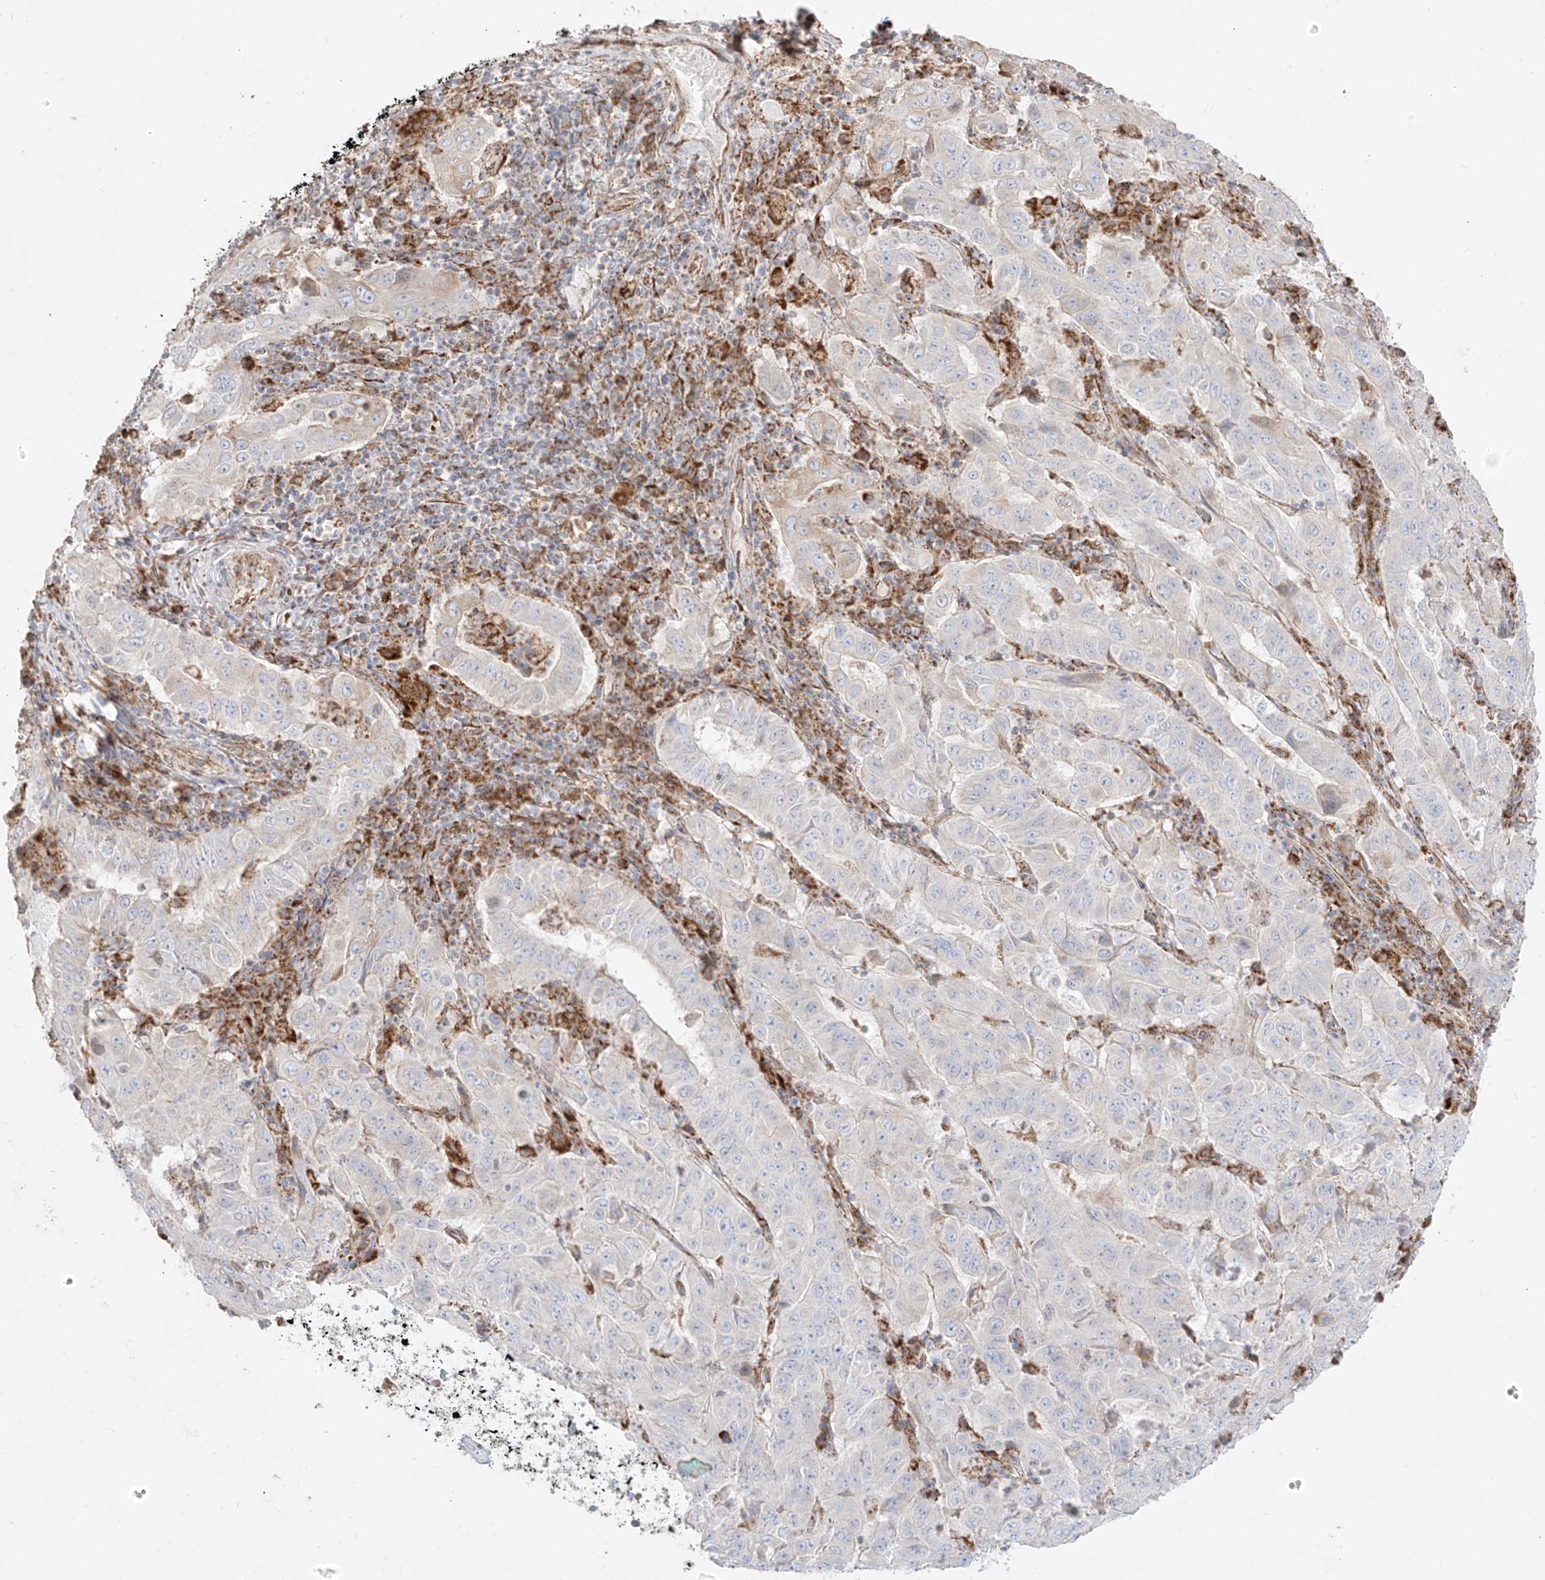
{"staining": {"intensity": "negative", "quantity": "none", "location": "none"}, "tissue": "pancreatic cancer", "cell_type": "Tumor cells", "image_type": "cancer", "snomed": [{"axis": "morphology", "description": "Adenocarcinoma, NOS"}, {"axis": "topography", "description": "Pancreas"}], "caption": "Tumor cells show no significant expression in pancreatic adenocarcinoma.", "gene": "COLGALT2", "patient": {"sex": "male", "age": 63}}